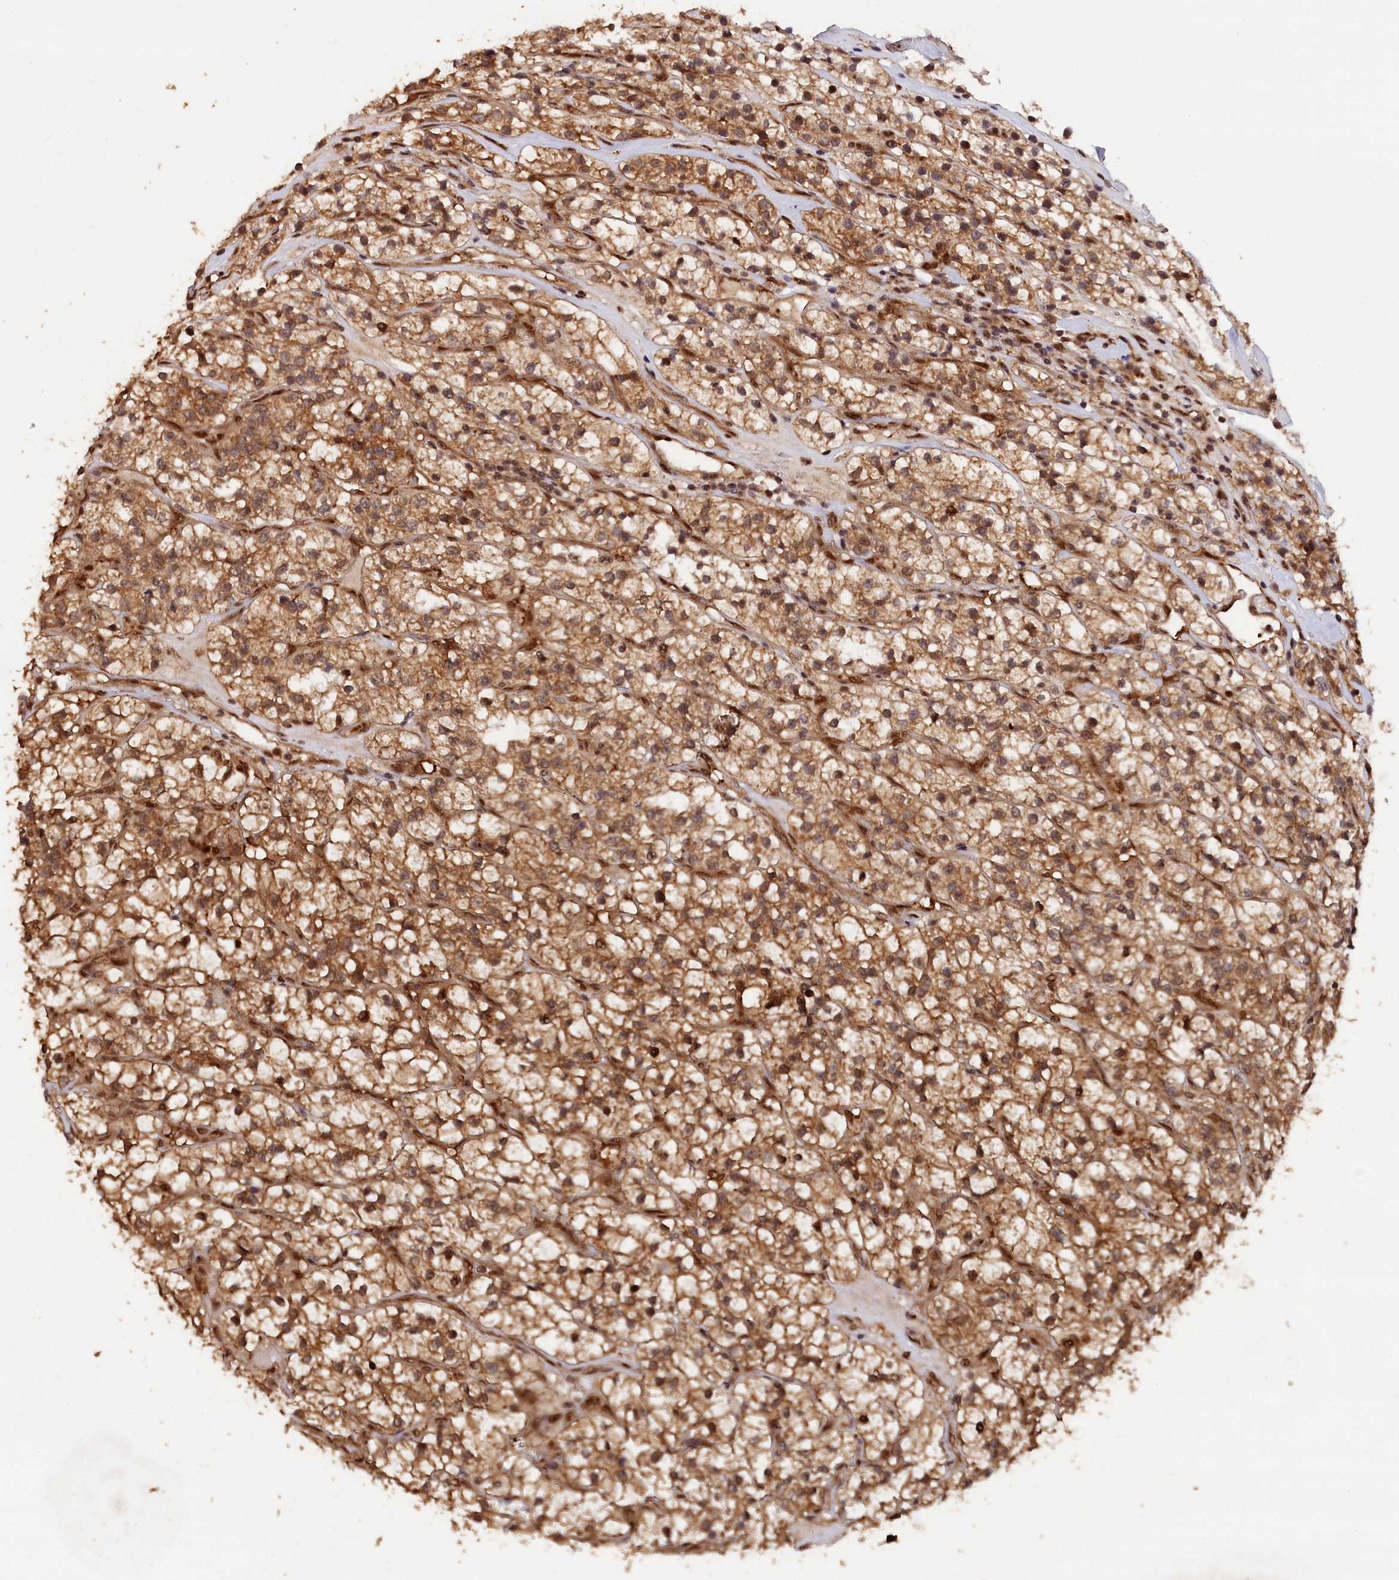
{"staining": {"intensity": "moderate", "quantity": ">75%", "location": "cytoplasmic/membranous,nuclear"}, "tissue": "renal cancer", "cell_type": "Tumor cells", "image_type": "cancer", "snomed": [{"axis": "morphology", "description": "Adenocarcinoma, NOS"}, {"axis": "topography", "description": "Kidney"}], "caption": "A brown stain highlights moderate cytoplasmic/membranous and nuclear expression of a protein in human renal cancer (adenocarcinoma) tumor cells.", "gene": "ADRM1", "patient": {"sex": "female", "age": 57}}